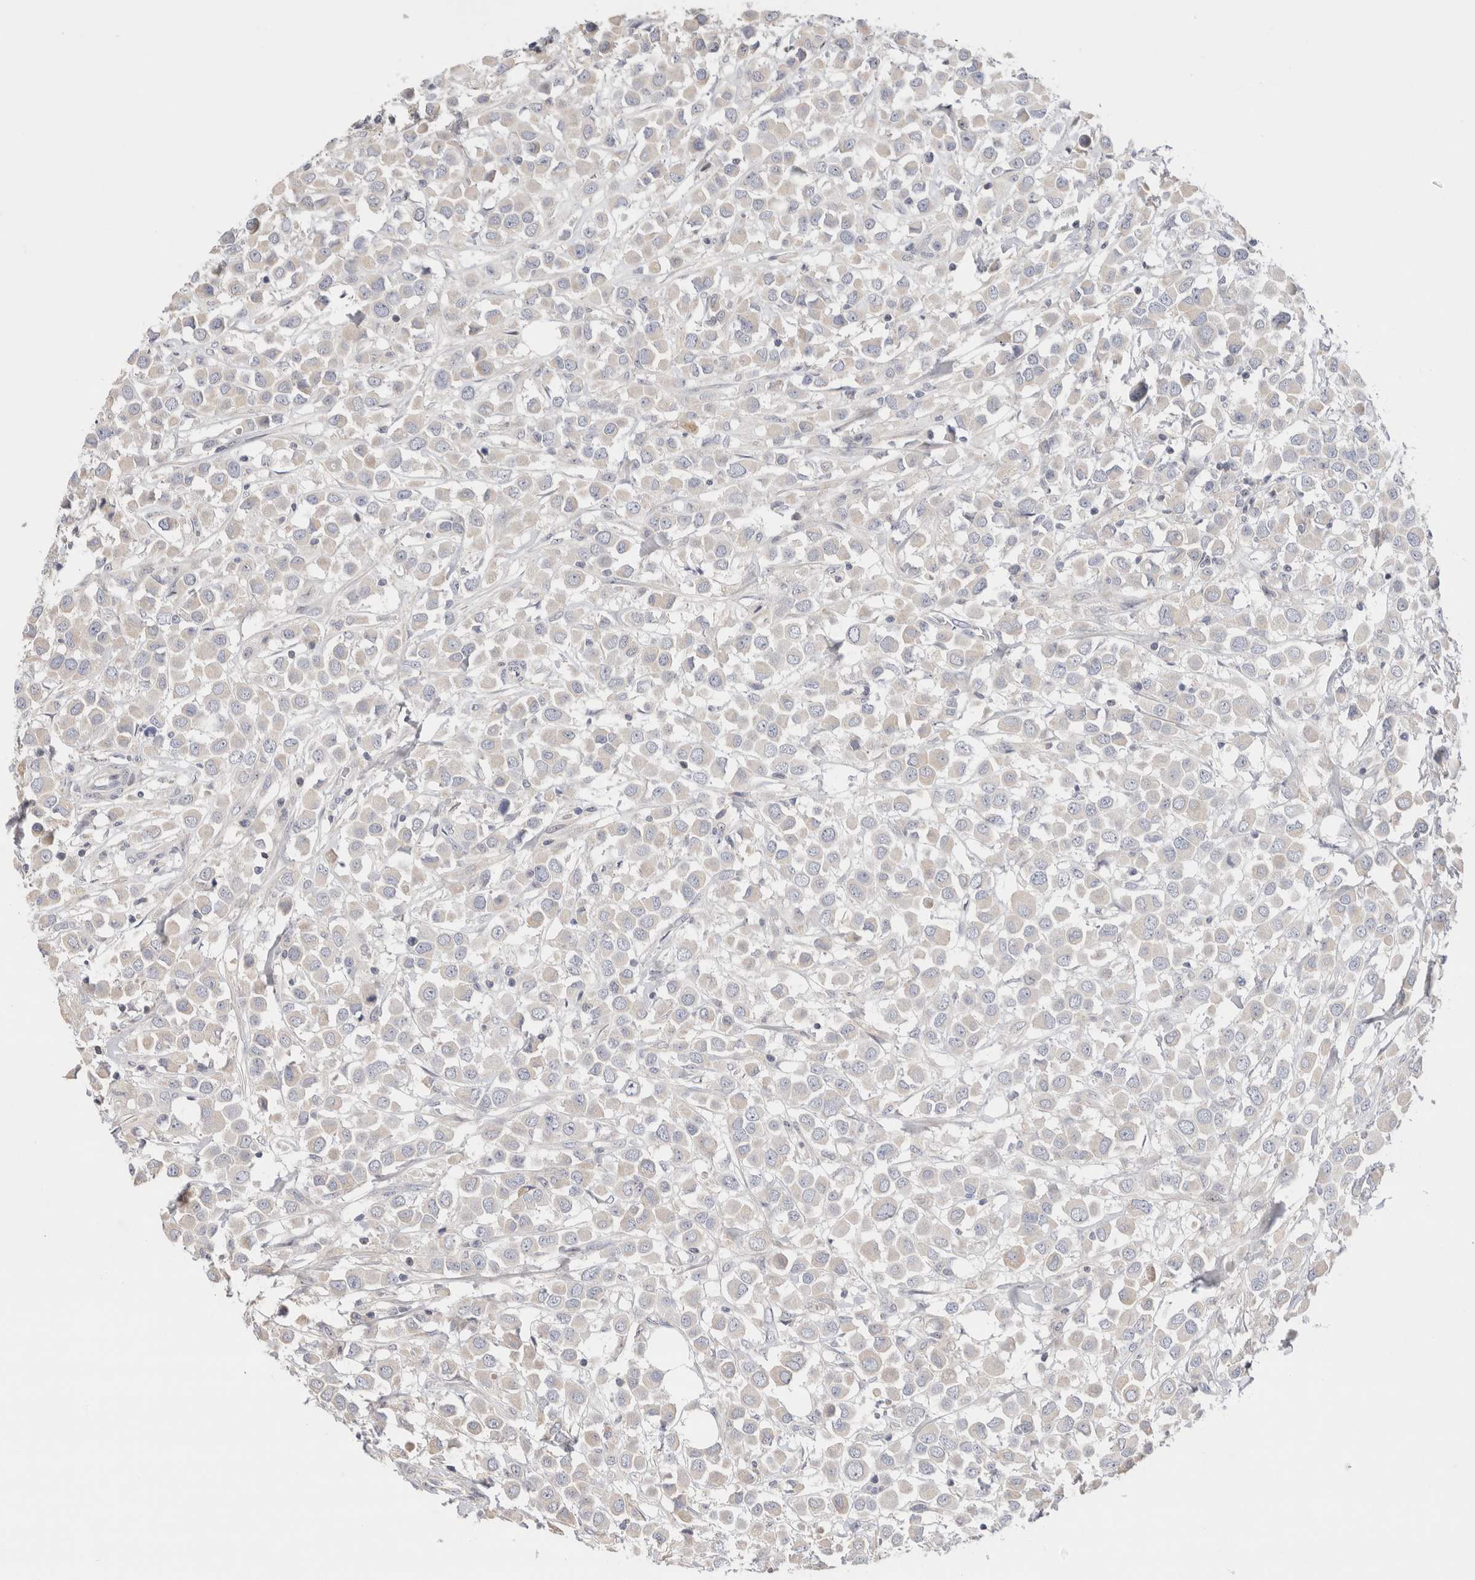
{"staining": {"intensity": "negative", "quantity": "none", "location": "none"}, "tissue": "breast cancer", "cell_type": "Tumor cells", "image_type": "cancer", "snomed": [{"axis": "morphology", "description": "Duct carcinoma"}, {"axis": "topography", "description": "Breast"}], "caption": "The immunohistochemistry image has no significant positivity in tumor cells of breast cancer tissue. (Stains: DAB (3,3'-diaminobenzidine) immunohistochemistry (IHC) with hematoxylin counter stain, Microscopy: brightfield microscopy at high magnification).", "gene": "ECHDC2", "patient": {"sex": "female", "age": 61}}